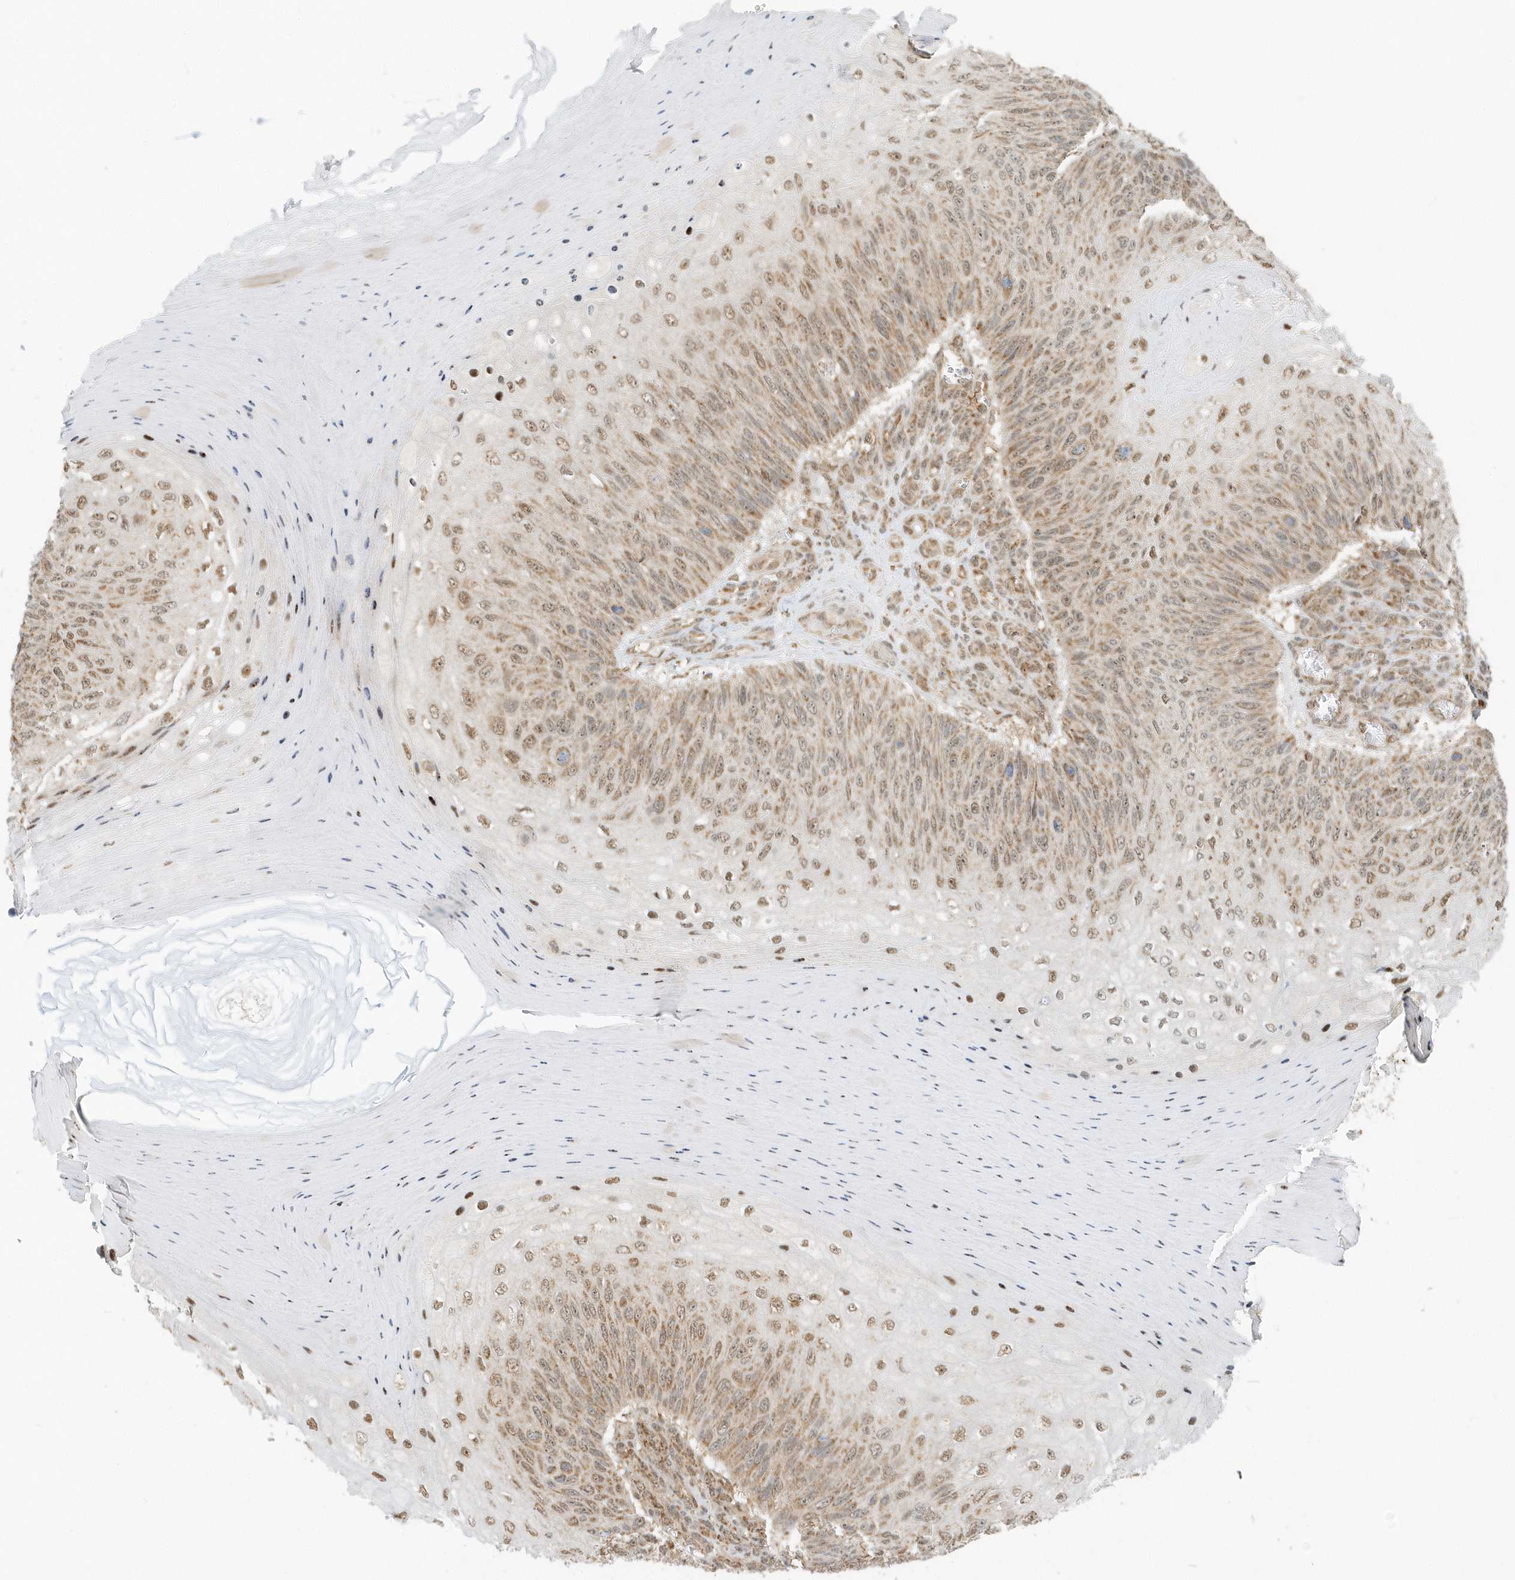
{"staining": {"intensity": "moderate", "quantity": ">75%", "location": "cytoplasmic/membranous,nuclear"}, "tissue": "skin cancer", "cell_type": "Tumor cells", "image_type": "cancer", "snomed": [{"axis": "morphology", "description": "Squamous cell carcinoma, NOS"}, {"axis": "topography", "description": "Skin"}], "caption": "An immunohistochemistry (IHC) histopathology image of tumor tissue is shown. Protein staining in brown shows moderate cytoplasmic/membranous and nuclear positivity in skin cancer (squamous cell carcinoma) within tumor cells.", "gene": "PSMD6", "patient": {"sex": "female", "age": 88}}